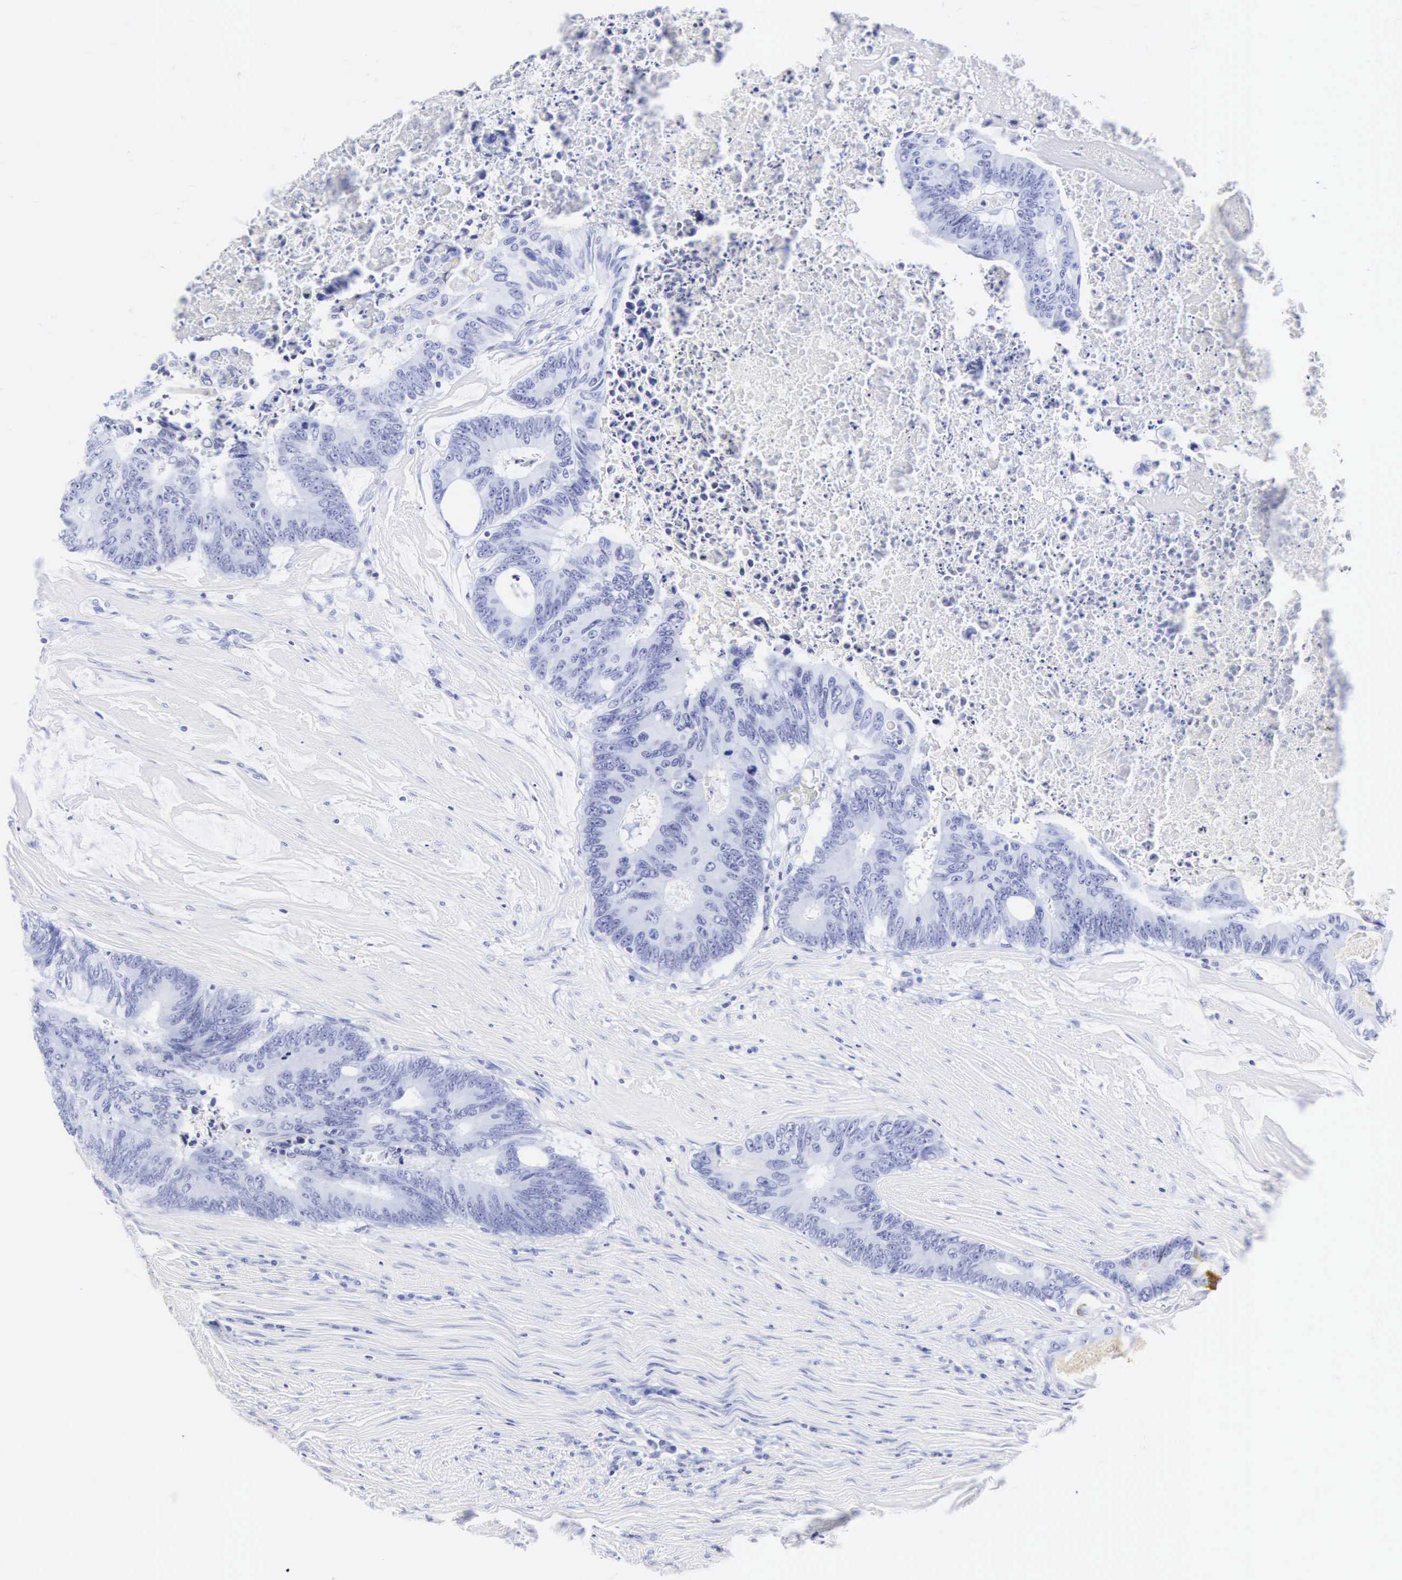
{"staining": {"intensity": "negative", "quantity": "none", "location": "none"}, "tissue": "colorectal cancer", "cell_type": "Tumor cells", "image_type": "cancer", "snomed": [{"axis": "morphology", "description": "Adenocarcinoma, NOS"}, {"axis": "topography", "description": "Colon"}], "caption": "Tumor cells are negative for protein expression in human colorectal cancer (adenocarcinoma). Nuclei are stained in blue.", "gene": "CGB3", "patient": {"sex": "male", "age": 65}}